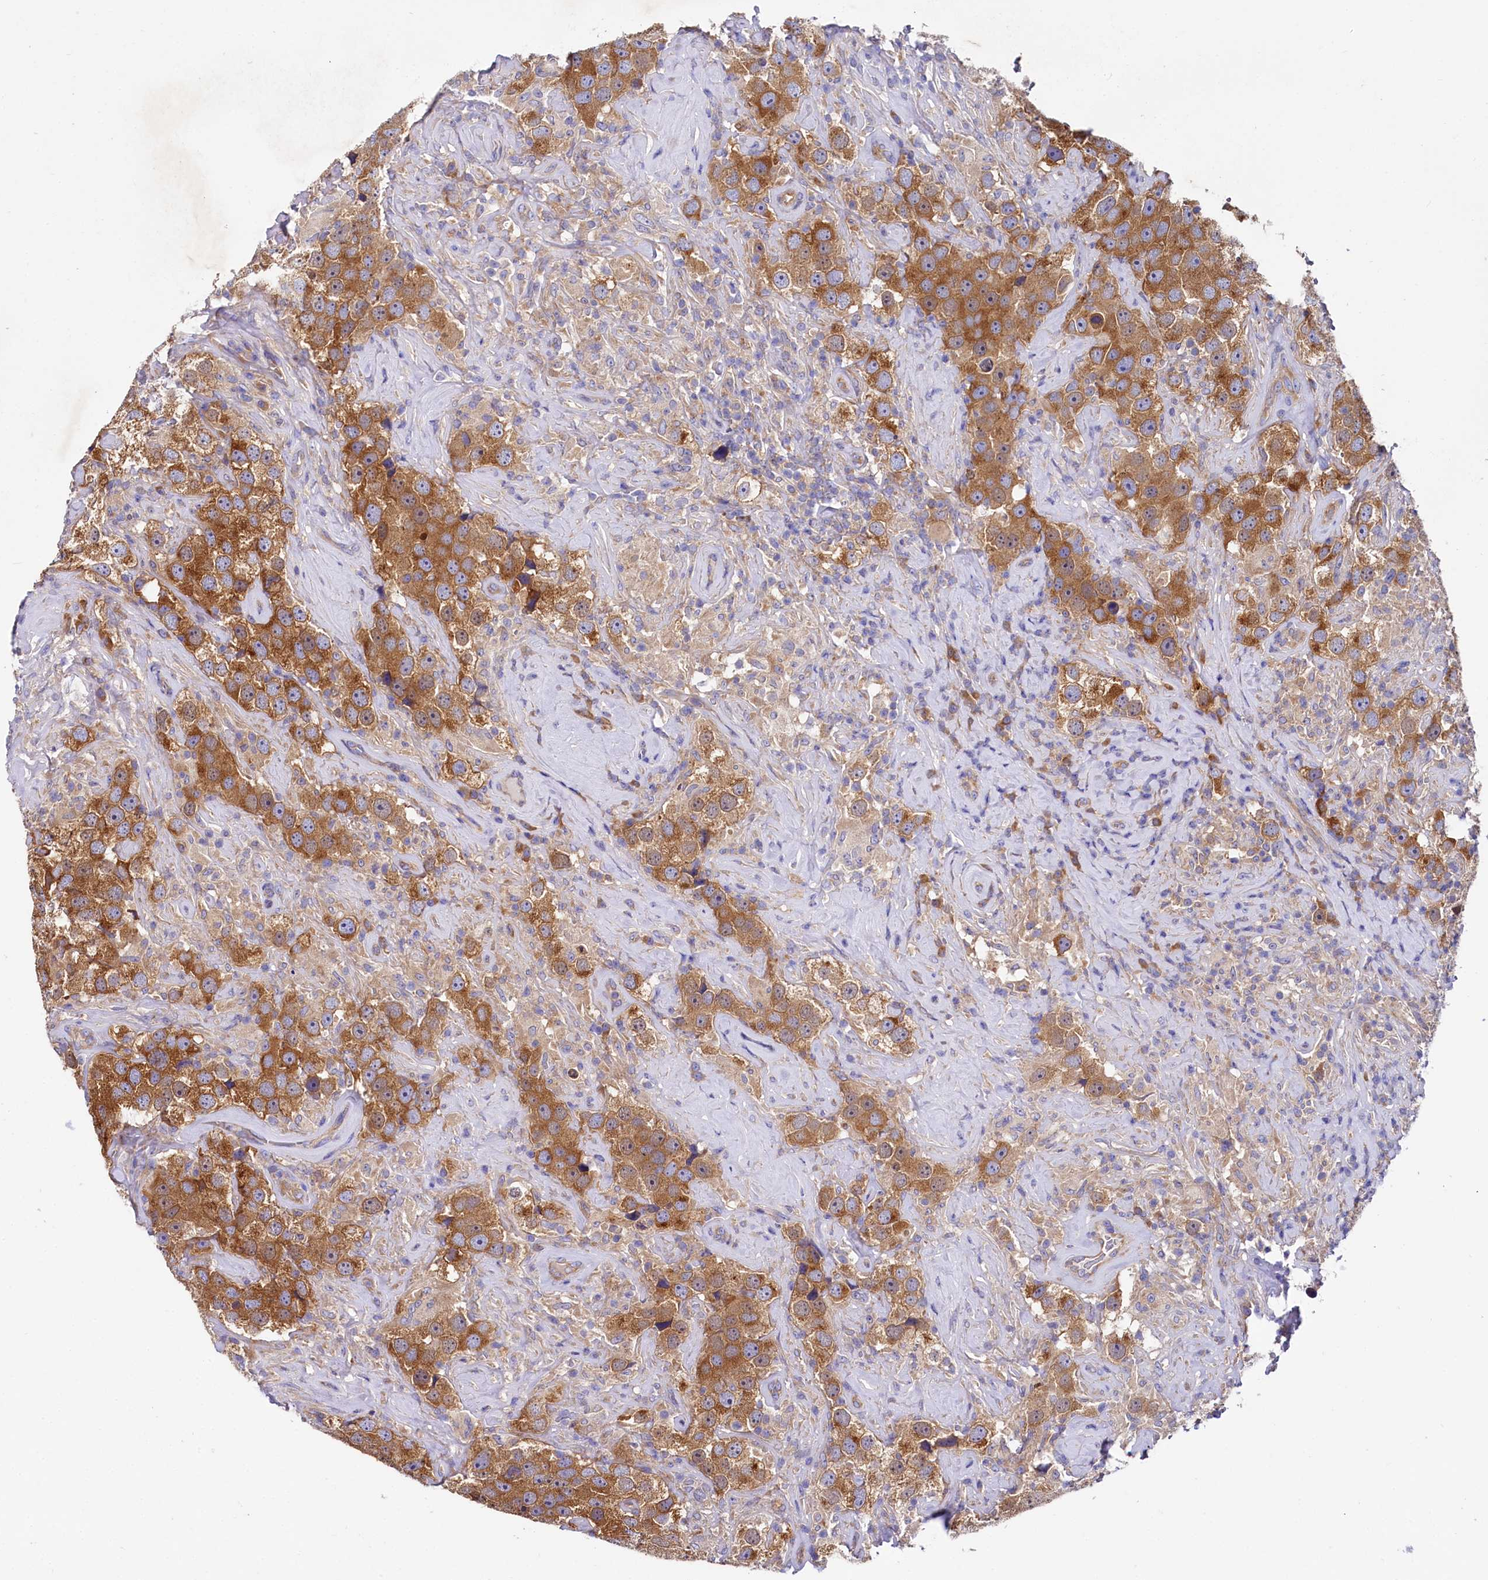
{"staining": {"intensity": "strong", "quantity": ">75%", "location": "cytoplasmic/membranous"}, "tissue": "testis cancer", "cell_type": "Tumor cells", "image_type": "cancer", "snomed": [{"axis": "morphology", "description": "Seminoma, NOS"}, {"axis": "topography", "description": "Testis"}], "caption": "Immunohistochemical staining of seminoma (testis) displays high levels of strong cytoplasmic/membranous staining in approximately >75% of tumor cells.", "gene": "QARS1", "patient": {"sex": "male", "age": 49}}